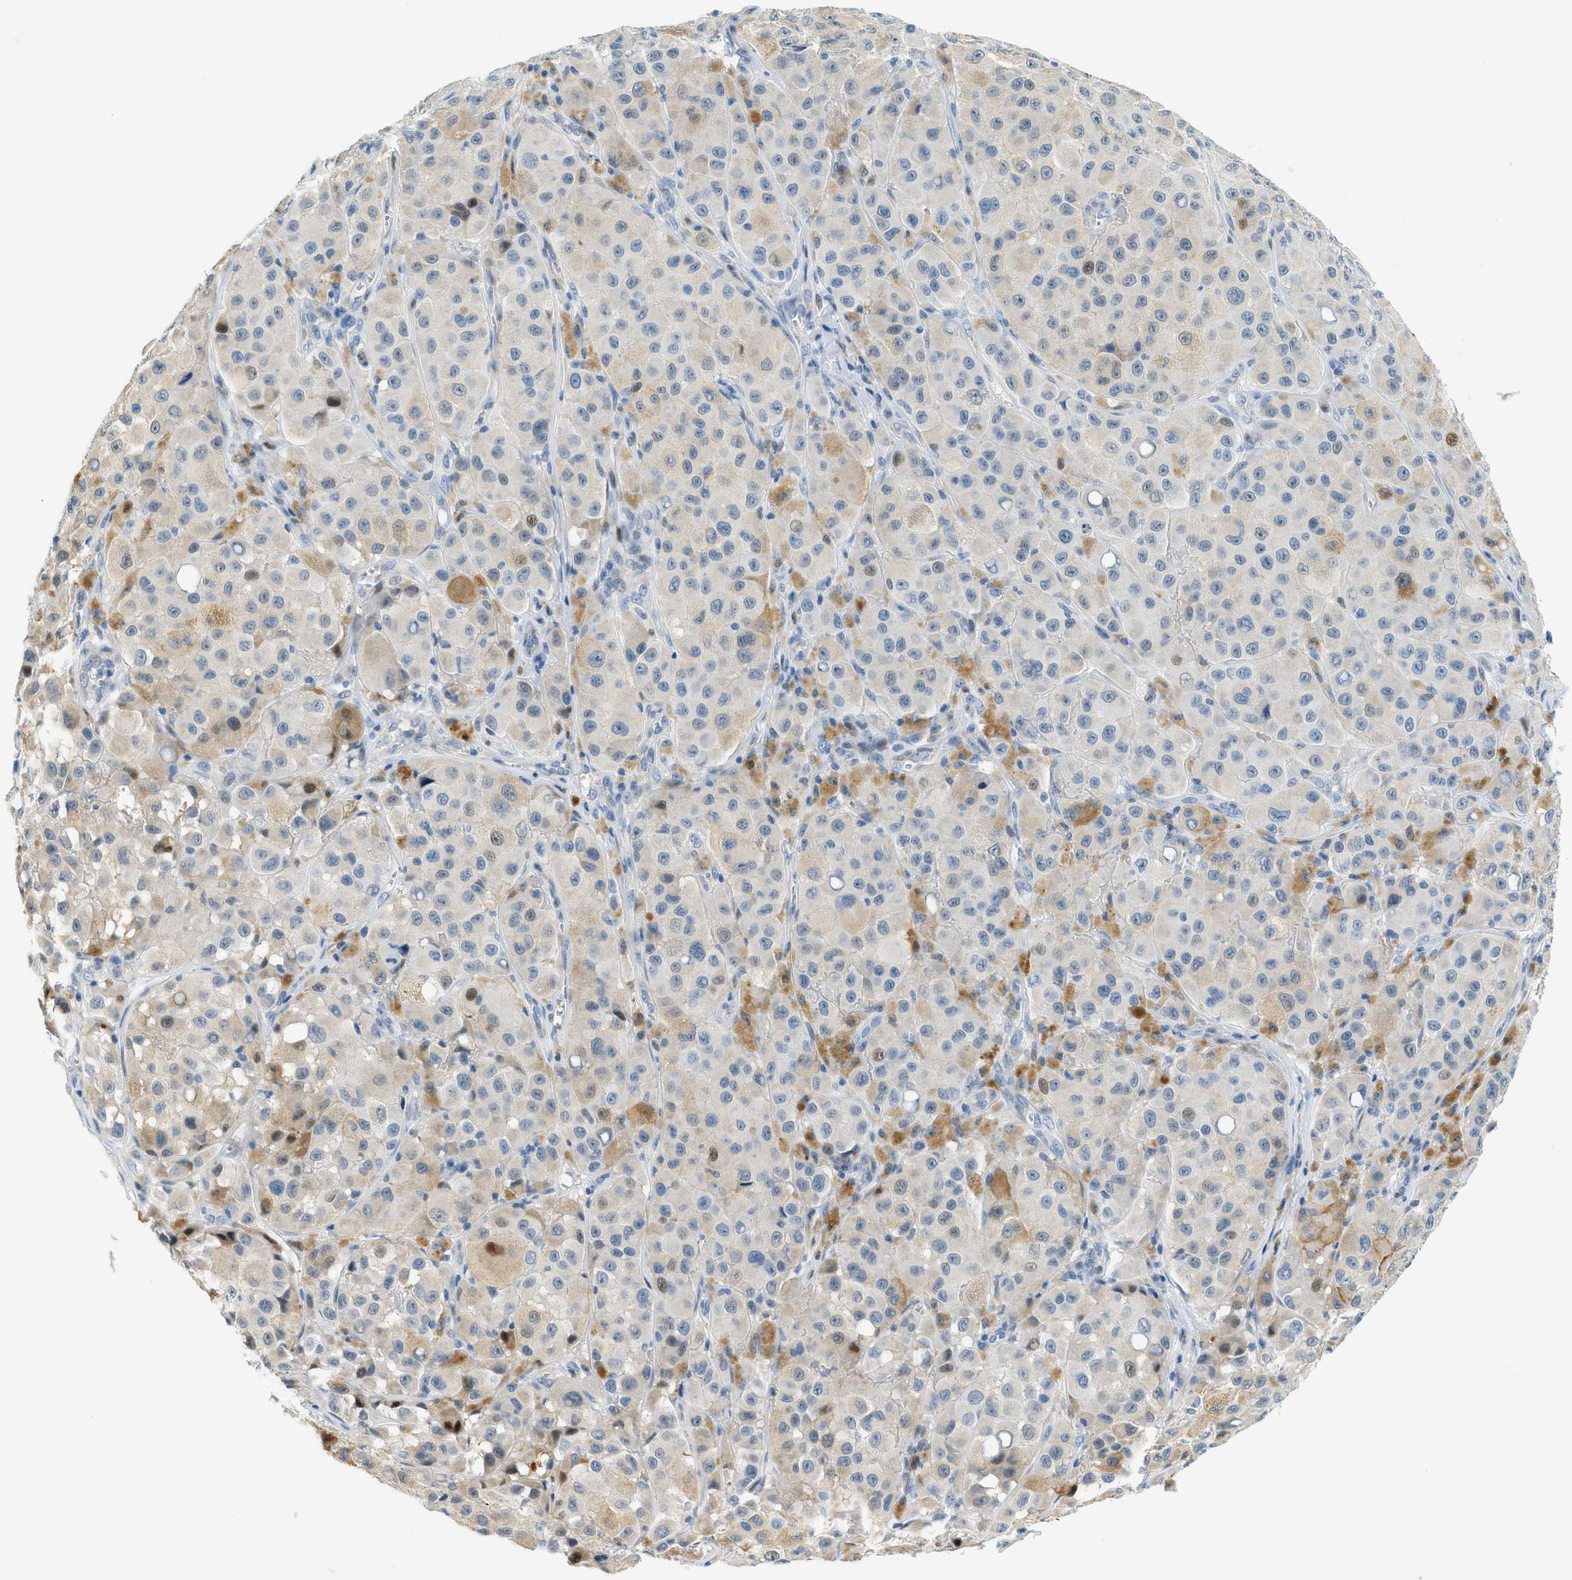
{"staining": {"intensity": "weak", "quantity": "25%-75%", "location": "cytoplasmic/membranous"}, "tissue": "melanoma", "cell_type": "Tumor cells", "image_type": "cancer", "snomed": [{"axis": "morphology", "description": "Malignant melanoma, NOS"}, {"axis": "topography", "description": "Skin"}], "caption": "The histopathology image shows immunohistochemical staining of malignant melanoma. There is weak cytoplasmic/membranous expression is appreciated in approximately 25%-75% of tumor cells.", "gene": "CYP4X1", "patient": {"sex": "male", "age": 84}}